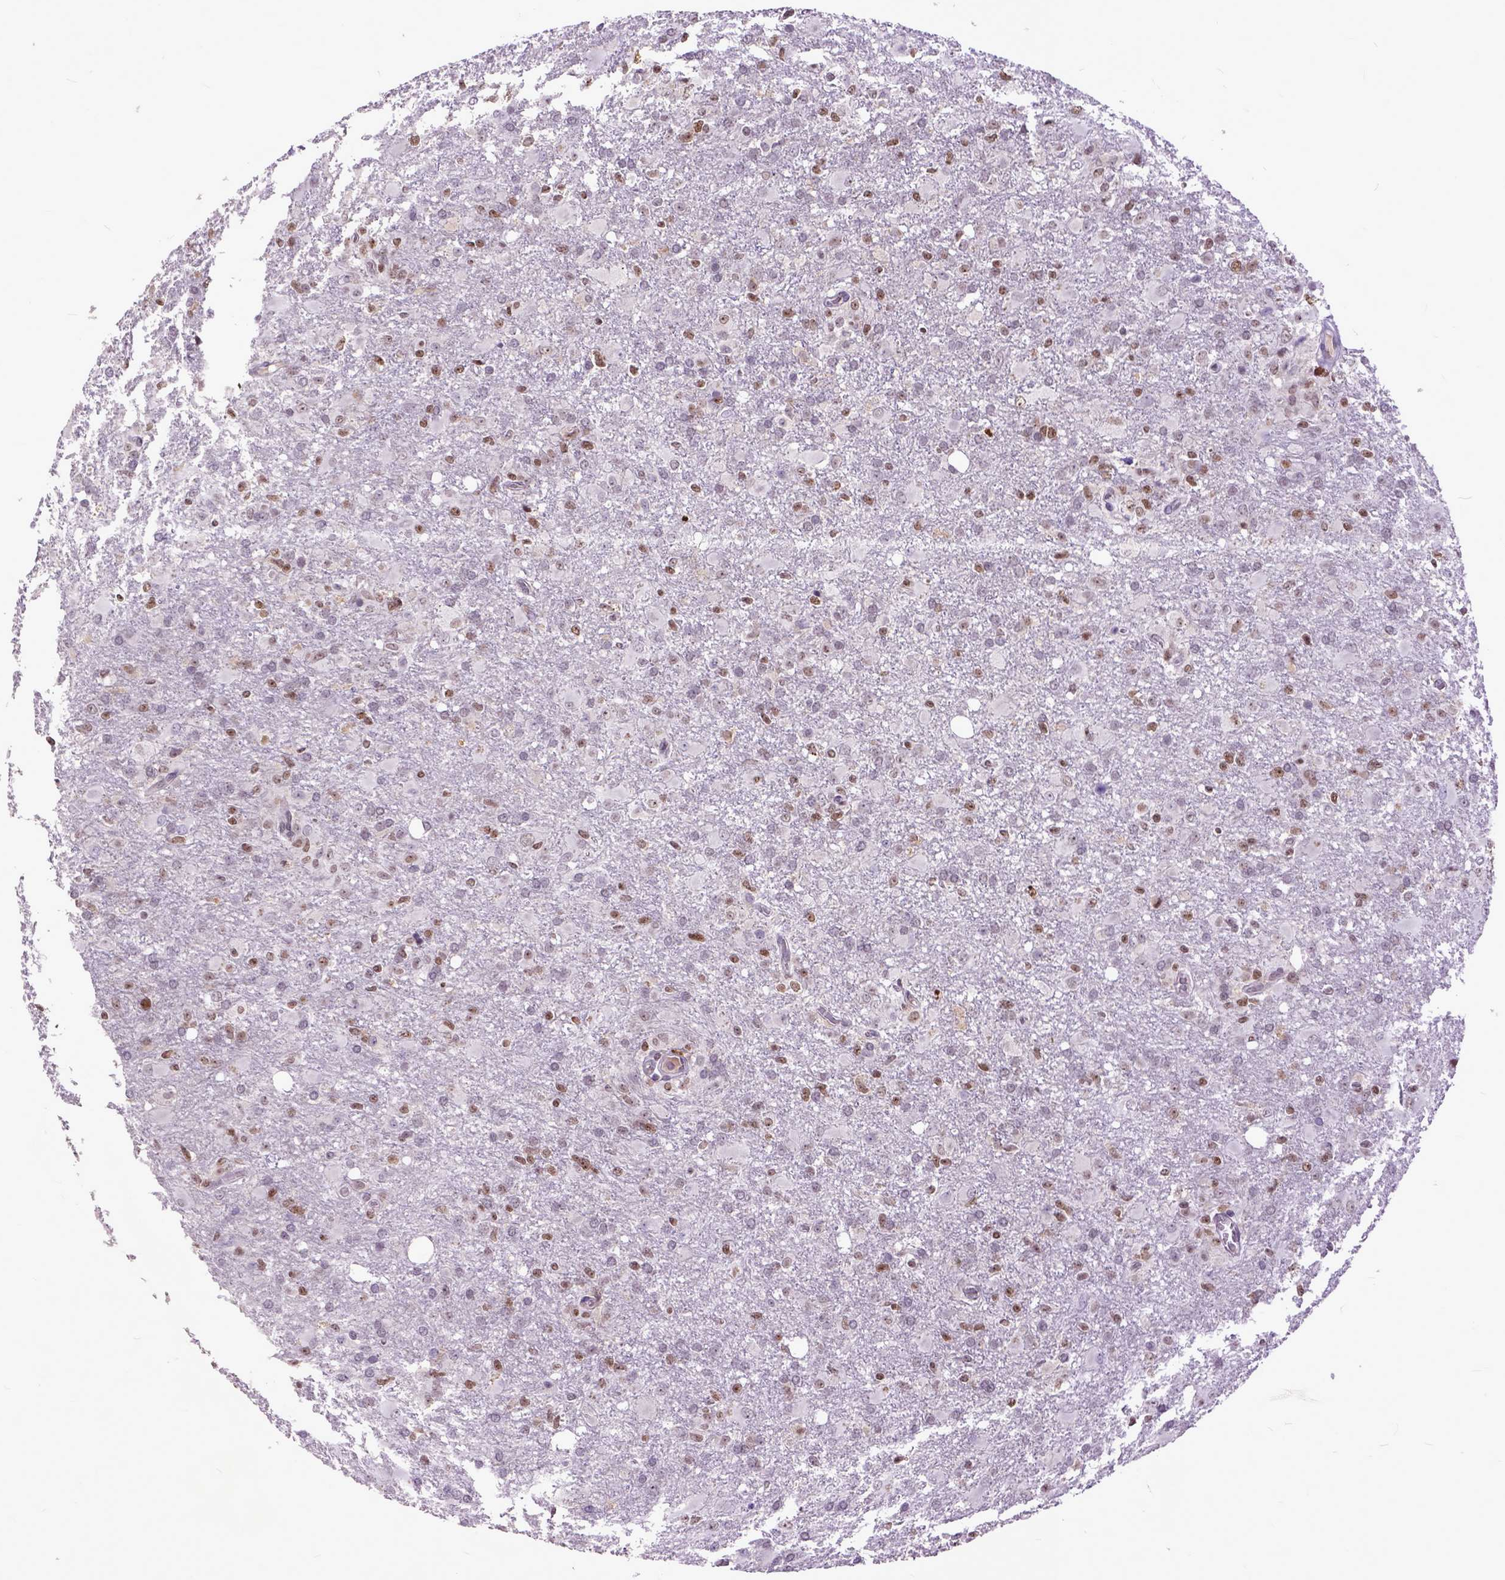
{"staining": {"intensity": "moderate", "quantity": "25%-75%", "location": "nuclear"}, "tissue": "glioma", "cell_type": "Tumor cells", "image_type": "cancer", "snomed": [{"axis": "morphology", "description": "Glioma, malignant, High grade"}, {"axis": "topography", "description": "Brain"}], "caption": "A micrograph showing moderate nuclear positivity in about 25%-75% of tumor cells in malignant glioma (high-grade), as visualized by brown immunohistochemical staining.", "gene": "RCC2", "patient": {"sex": "male", "age": 68}}